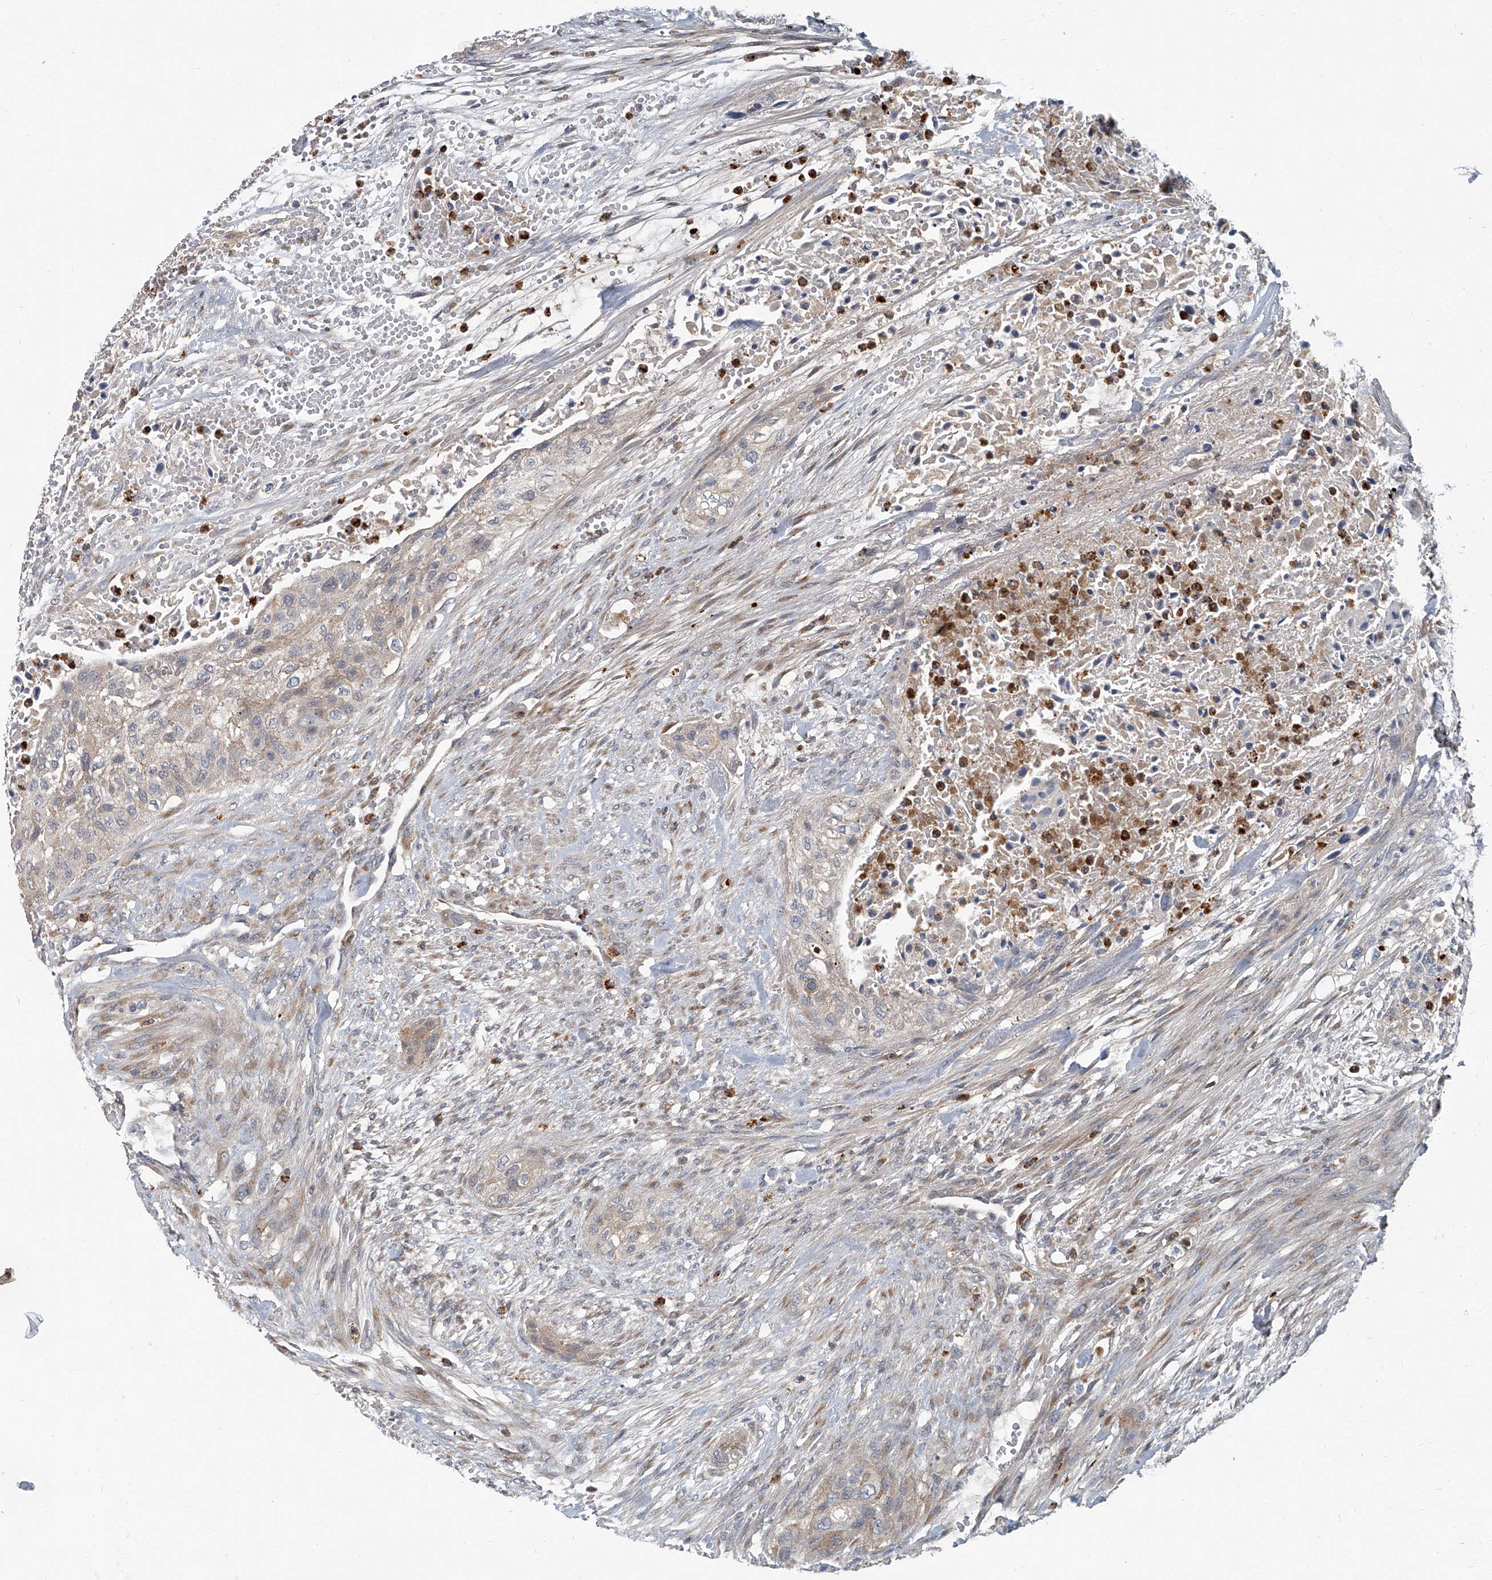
{"staining": {"intensity": "weak", "quantity": ">75%", "location": "cytoplasmic/membranous"}, "tissue": "urothelial cancer", "cell_type": "Tumor cells", "image_type": "cancer", "snomed": [{"axis": "morphology", "description": "Urothelial carcinoma, High grade"}, {"axis": "topography", "description": "Urinary bladder"}], "caption": "This is a micrograph of immunohistochemistry (IHC) staining of urothelial cancer, which shows weak staining in the cytoplasmic/membranous of tumor cells.", "gene": "AKNAD1", "patient": {"sex": "male", "age": 35}}